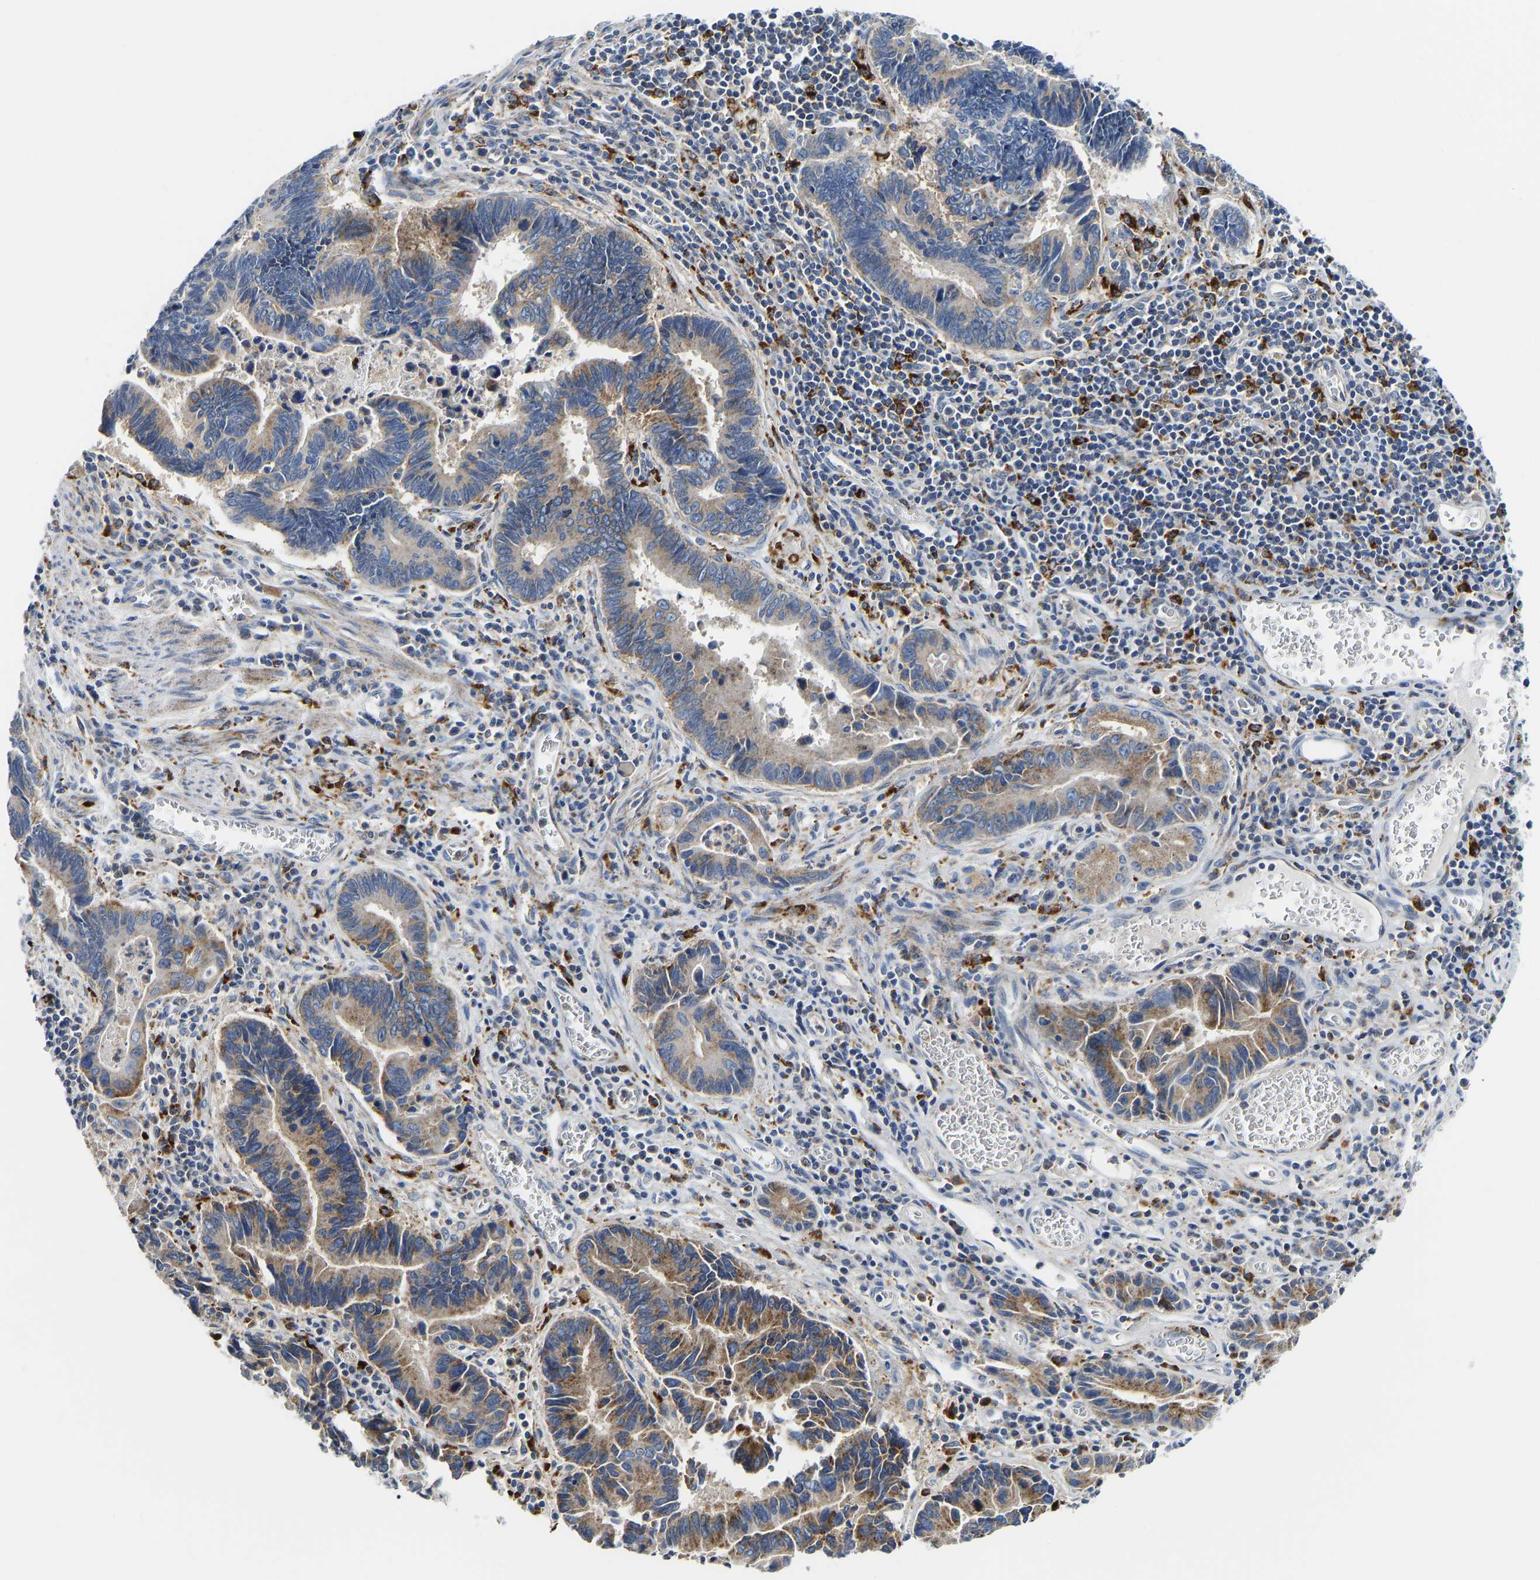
{"staining": {"intensity": "moderate", "quantity": "25%-75%", "location": "cytoplasmic/membranous"}, "tissue": "pancreatic cancer", "cell_type": "Tumor cells", "image_type": "cancer", "snomed": [{"axis": "morphology", "description": "Adenocarcinoma, NOS"}, {"axis": "topography", "description": "Pancreas"}], "caption": "Protein staining of pancreatic adenocarcinoma tissue displays moderate cytoplasmic/membranous positivity in about 25%-75% of tumor cells.", "gene": "ATP6V1E1", "patient": {"sex": "female", "age": 70}}